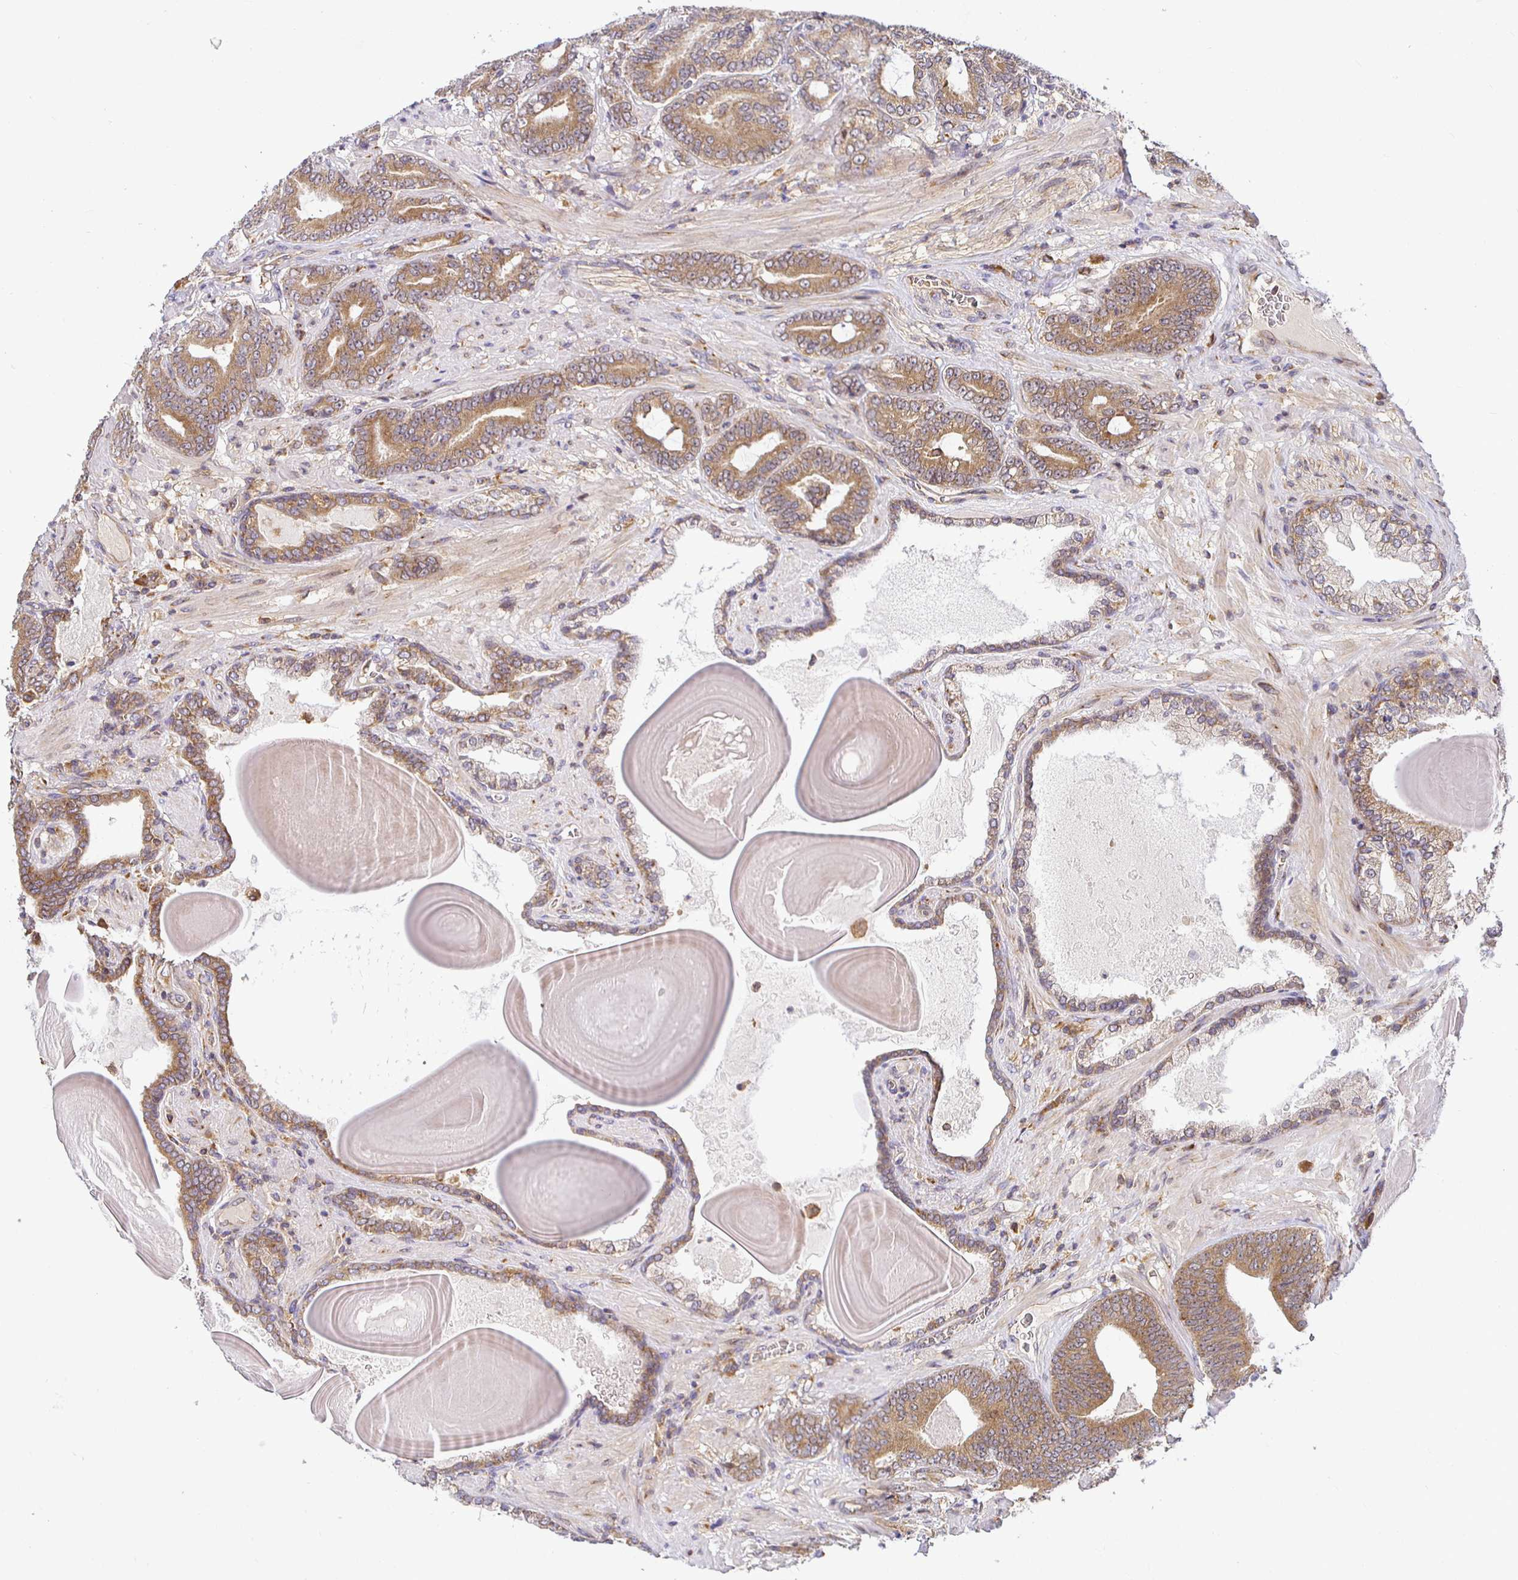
{"staining": {"intensity": "moderate", "quantity": ">75%", "location": "cytoplasmic/membranous"}, "tissue": "prostate cancer", "cell_type": "Tumor cells", "image_type": "cancer", "snomed": [{"axis": "morphology", "description": "Adenocarcinoma, High grade"}, {"axis": "topography", "description": "Prostate"}], "caption": "Human prostate cancer stained with a protein marker shows moderate staining in tumor cells.", "gene": "IRAK1", "patient": {"sex": "male", "age": 62}}